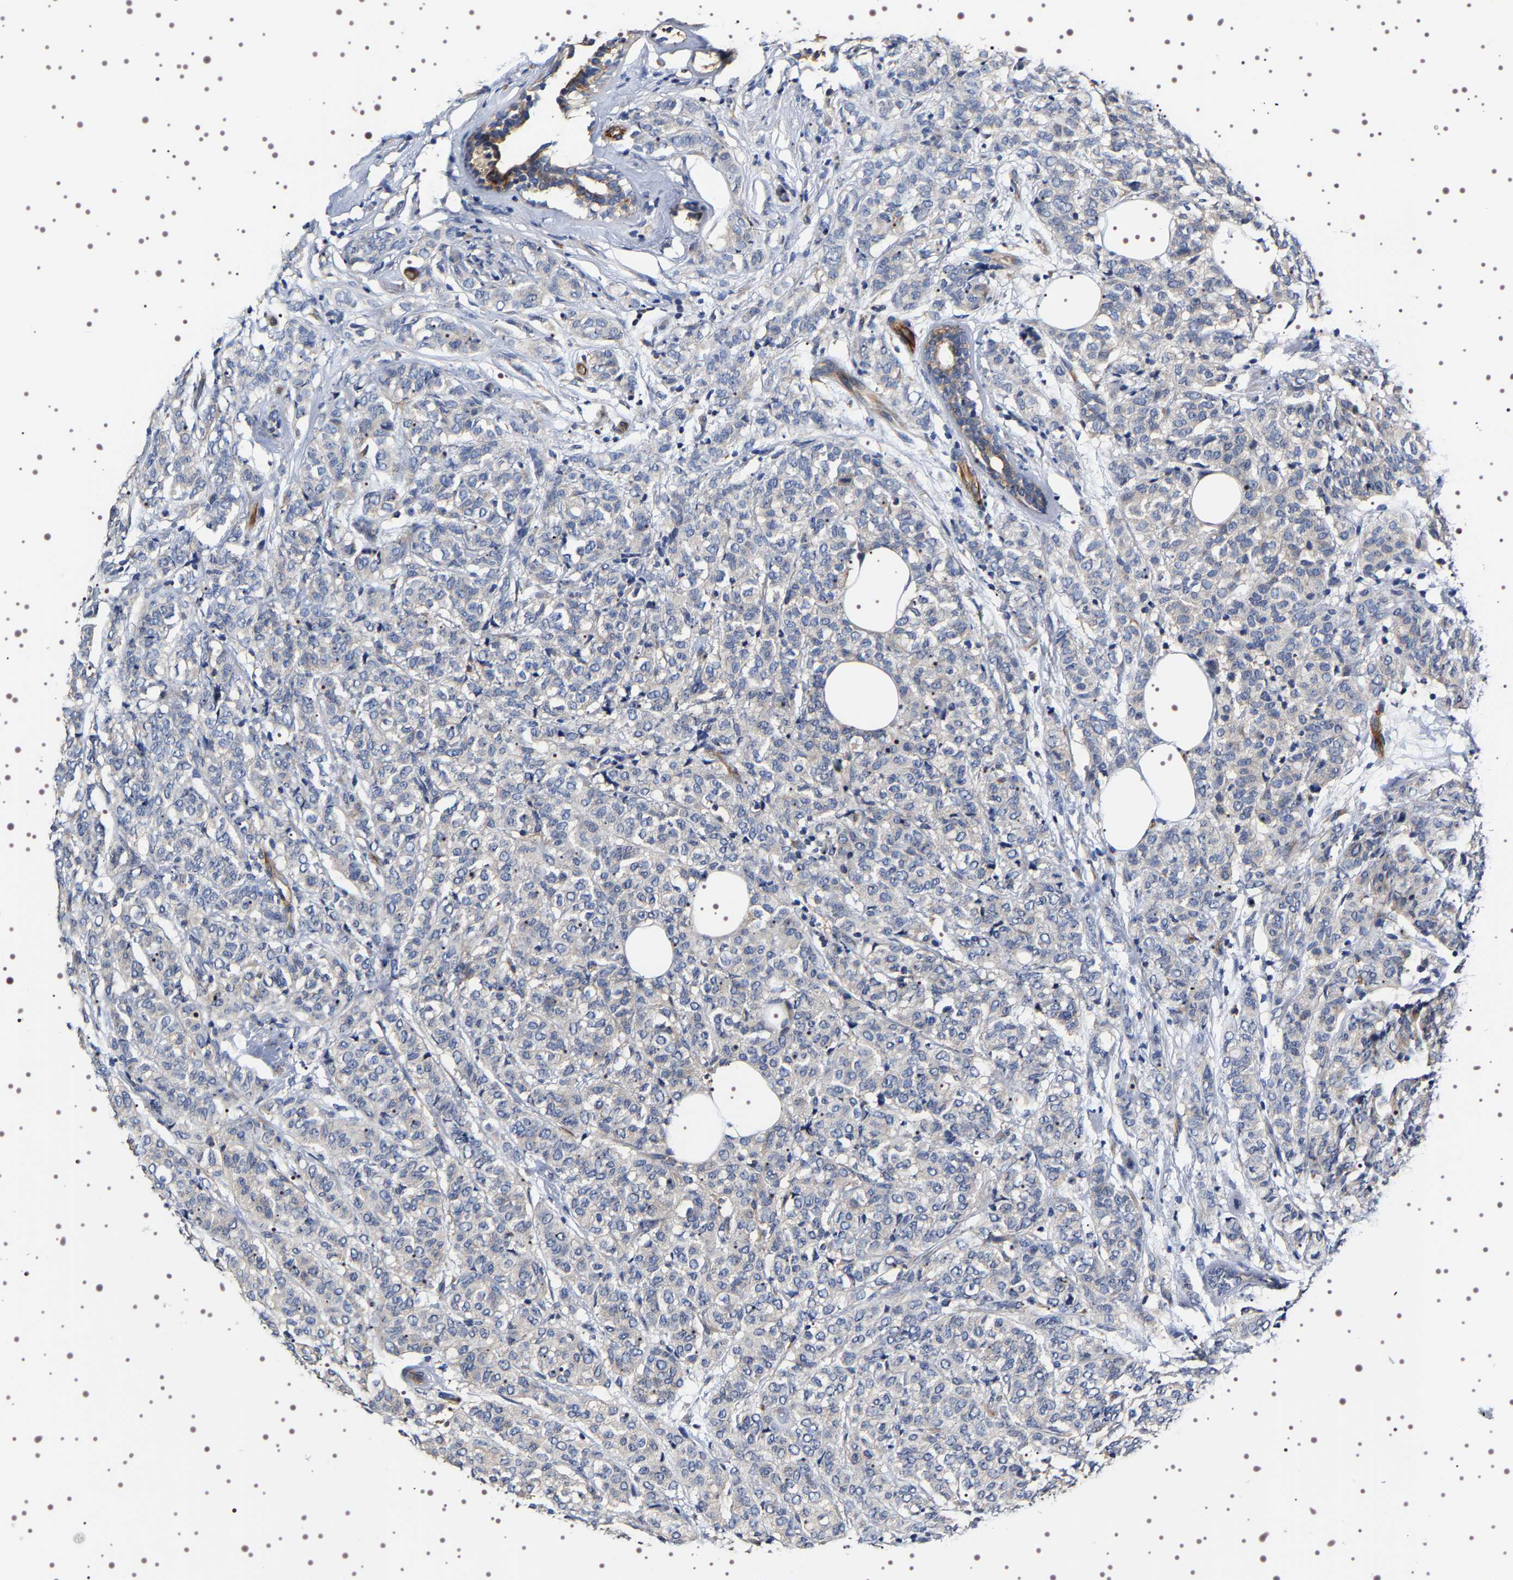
{"staining": {"intensity": "negative", "quantity": "none", "location": "none"}, "tissue": "breast cancer", "cell_type": "Tumor cells", "image_type": "cancer", "snomed": [{"axis": "morphology", "description": "Lobular carcinoma"}, {"axis": "topography", "description": "Breast"}], "caption": "Protein analysis of breast lobular carcinoma shows no significant staining in tumor cells.", "gene": "ALPL", "patient": {"sex": "female", "age": 60}}